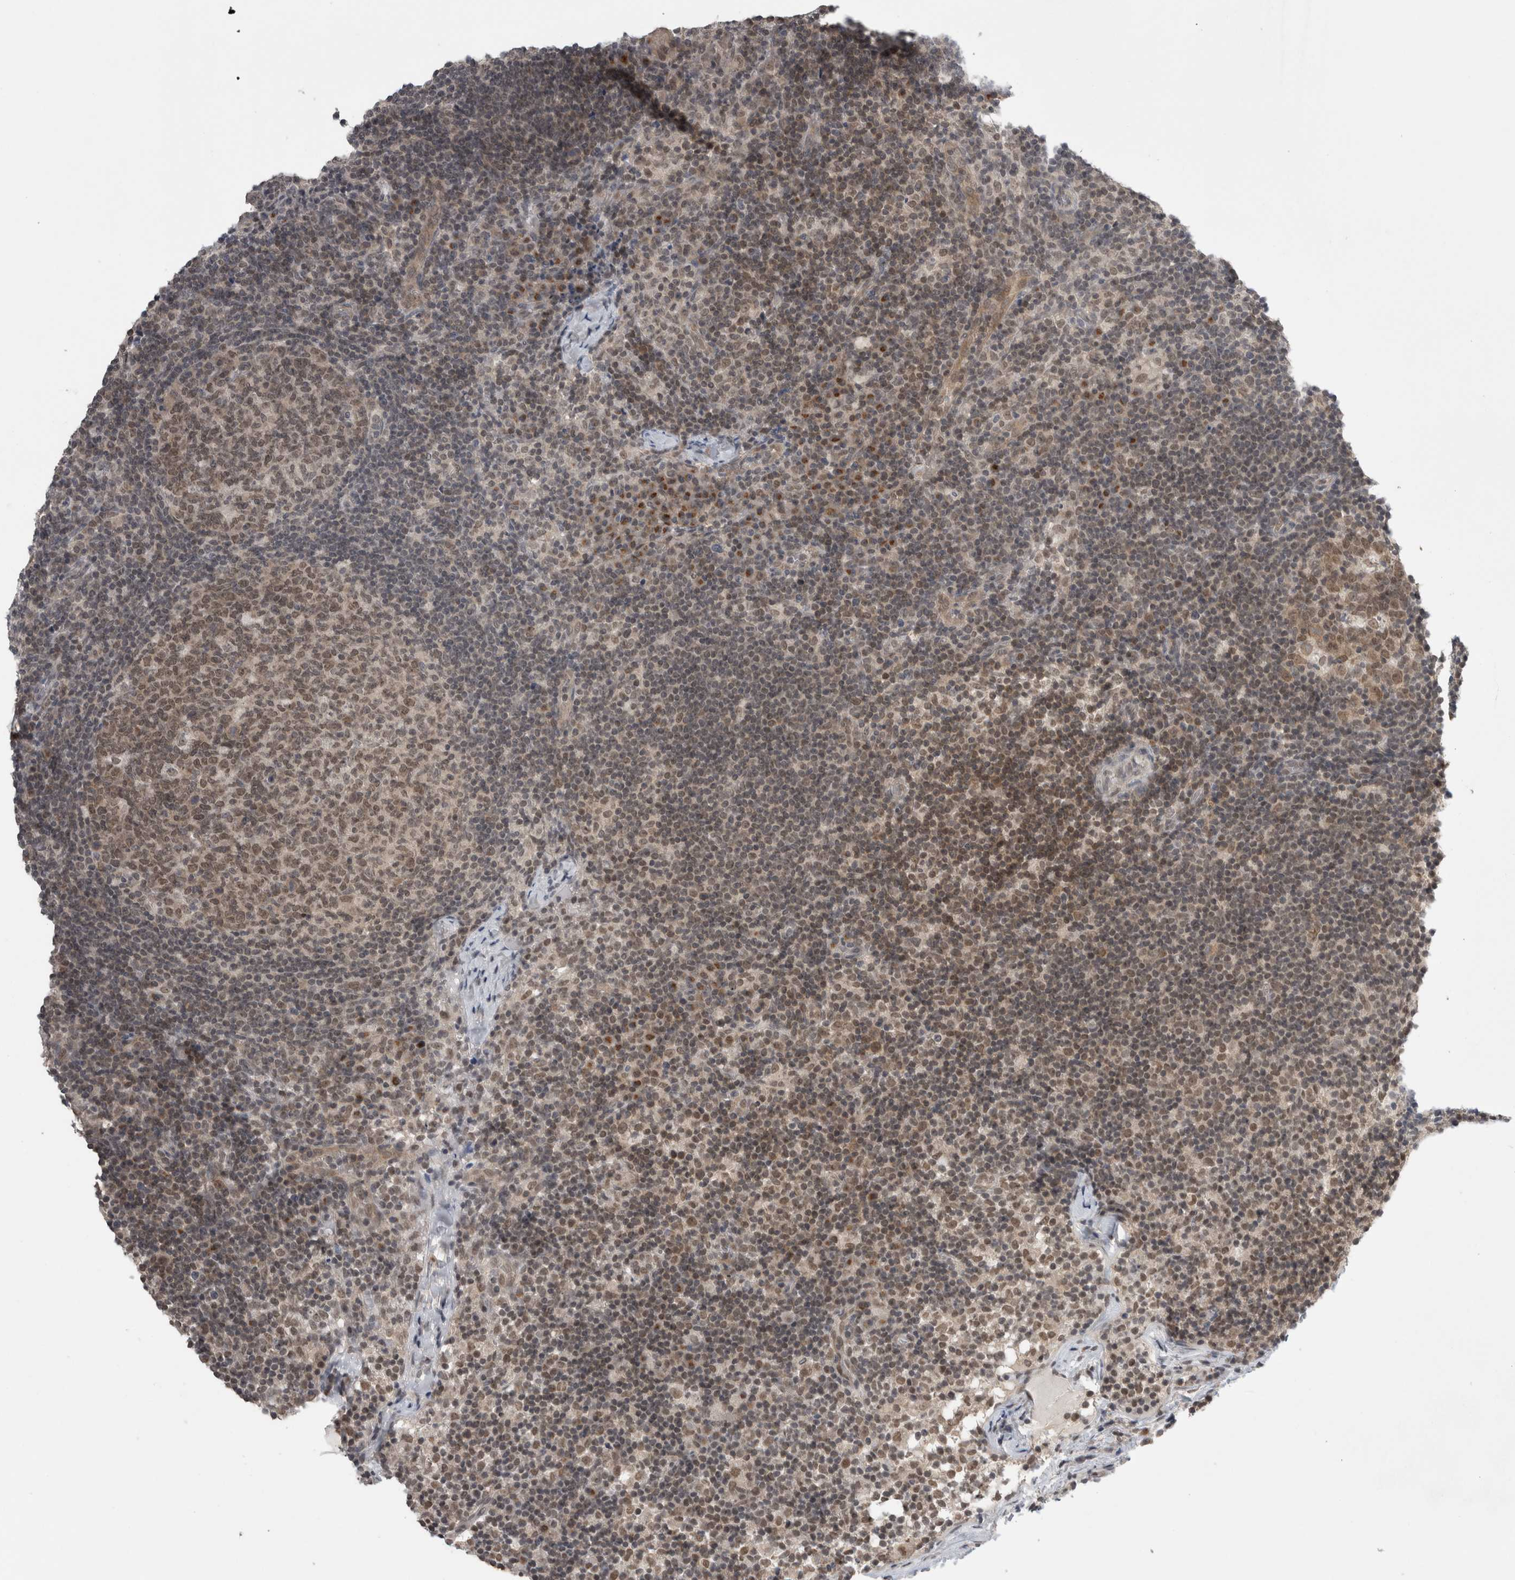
{"staining": {"intensity": "weak", "quantity": ">75%", "location": "nuclear"}, "tissue": "lymph node", "cell_type": "Germinal center cells", "image_type": "normal", "snomed": [{"axis": "morphology", "description": "Normal tissue, NOS"}, {"axis": "morphology", "description": "Inflammation, NOS"}, {"axis": "topography", "description": "Lymph node"}], "caption": "Immunohistochemistry of unremarkable lymph node reveals low levels of weak nuclear expression in approximately >75% of germinal center cells.", "gene": "ZNF341", "patient": {"sex": "male", "age": 55}}